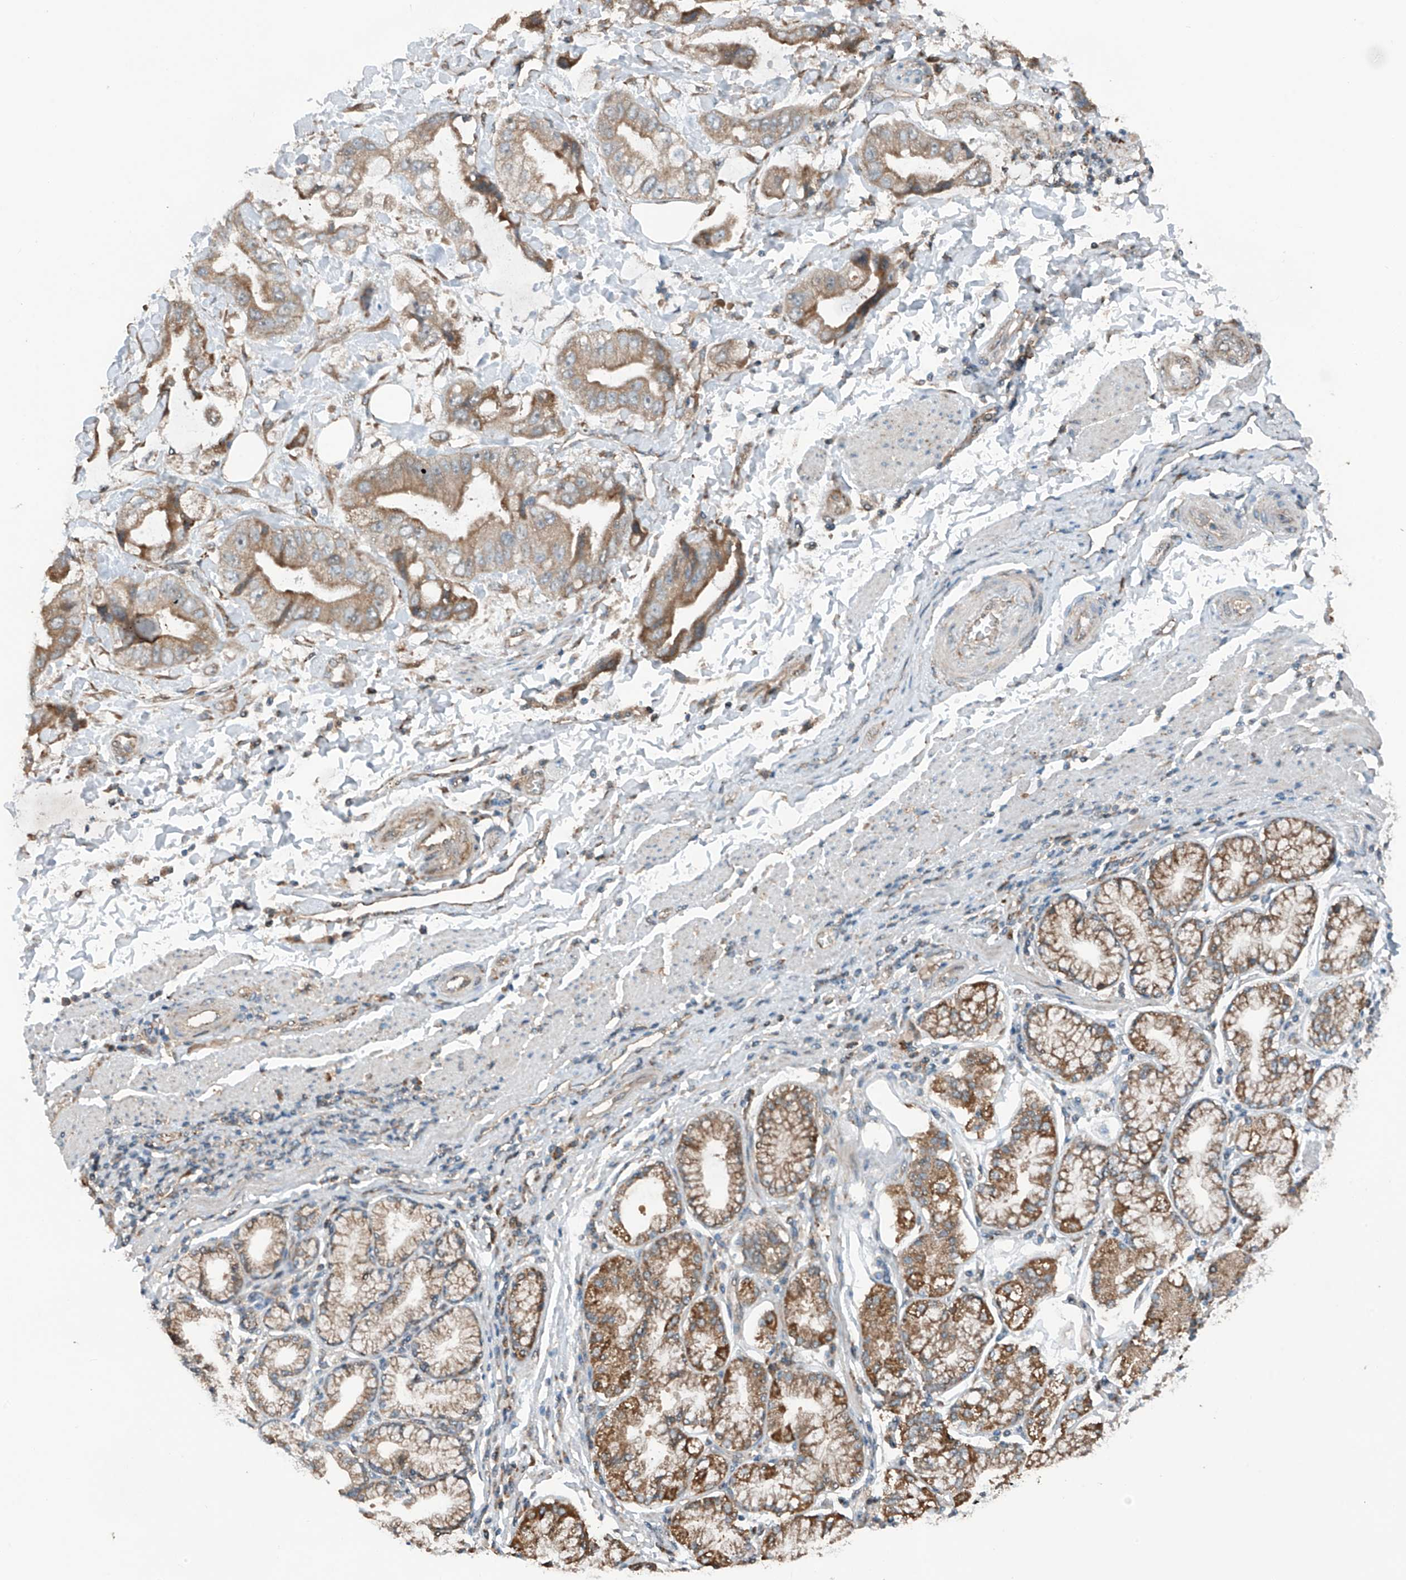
{"staining": {"intensity": "weak", "quantity": ">75%", "location": "cytoplasmic/membranous"}, "tissue": "stomach cancer", "cell_type": "Tumor cells", "image_type": "cancer", "snomed": [{"axis": "morphology", "description": "Adenocarcinoma, NOS"}, {"axis": "topography", "description": "Stomach"}], "caption": "IHC histopathology image of neoplastic tissue: stomach cancer (adenocarcinoma) stained using immunohistochemistry shows low levels of weak protein expression localized specifically in the cytoplasmic/membranous of tumor cells, appearing as a cytoplasmic/membranous brown color.", "gene": "SAMD3", "patient": {"sex": "male", "age": 62}}